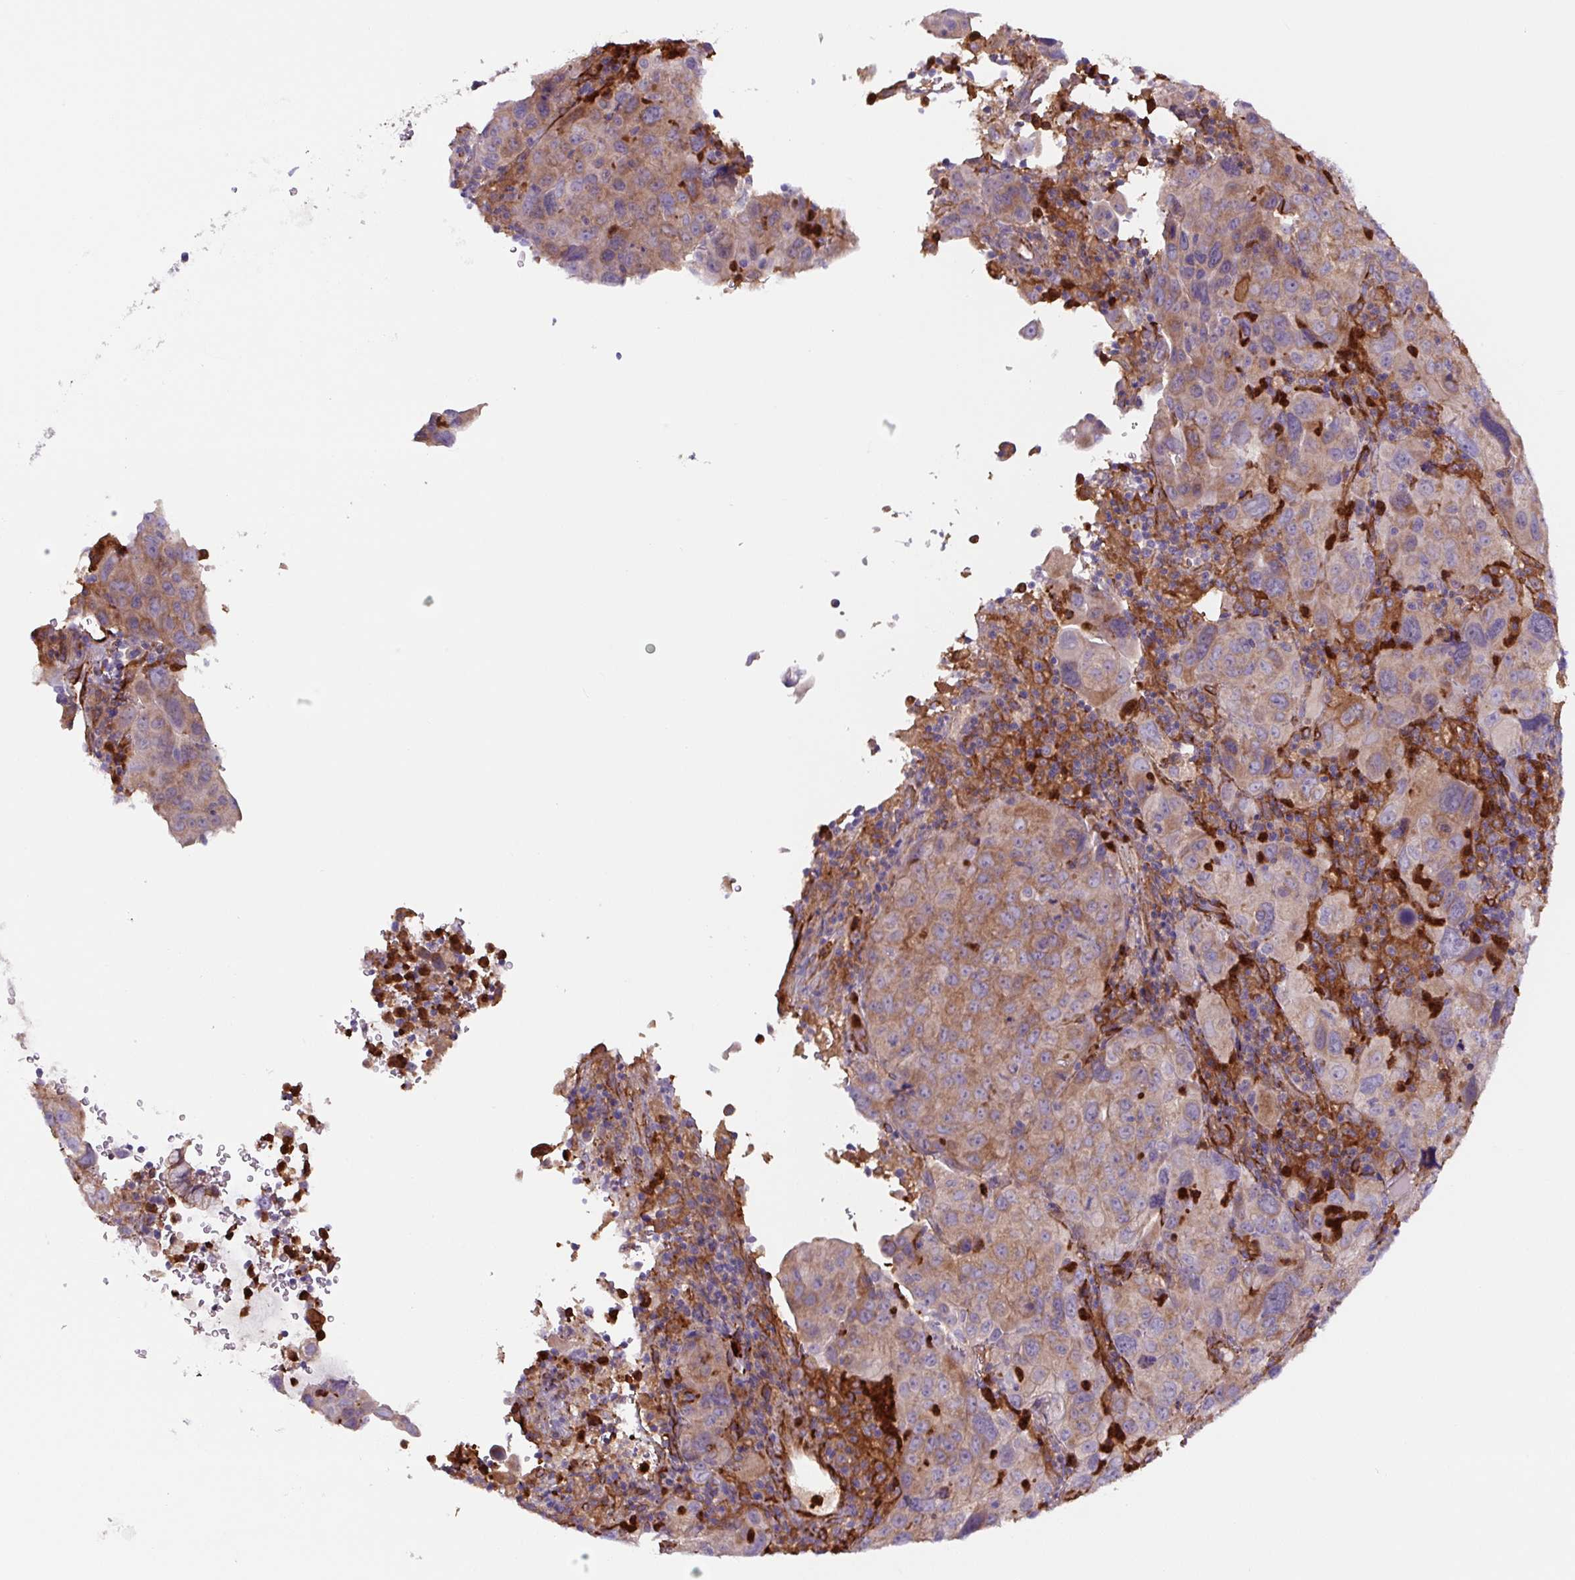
{"staining": {"intensity": "moderate", "quantity": ">75%", "location": "cytoplasmic/membranous"}, "tissue": "cervical cancer", "cell_type": "Tumor cells", "image_type": "cancer", "snomed": [{"axis": "morphology", "description": "Squamous cell carcinoma, NOS"}, {"axis": "topography", "description": "Cervix"}], "caption": "Cervical squamous cell carcinoma stained for a protein (brown) exhibits moderate cytoplasmic/membranous positive expression in approximately >75% of tumor cells.", "gene": "DHFR2", "patient": {"sex": "female", "age": 44}}